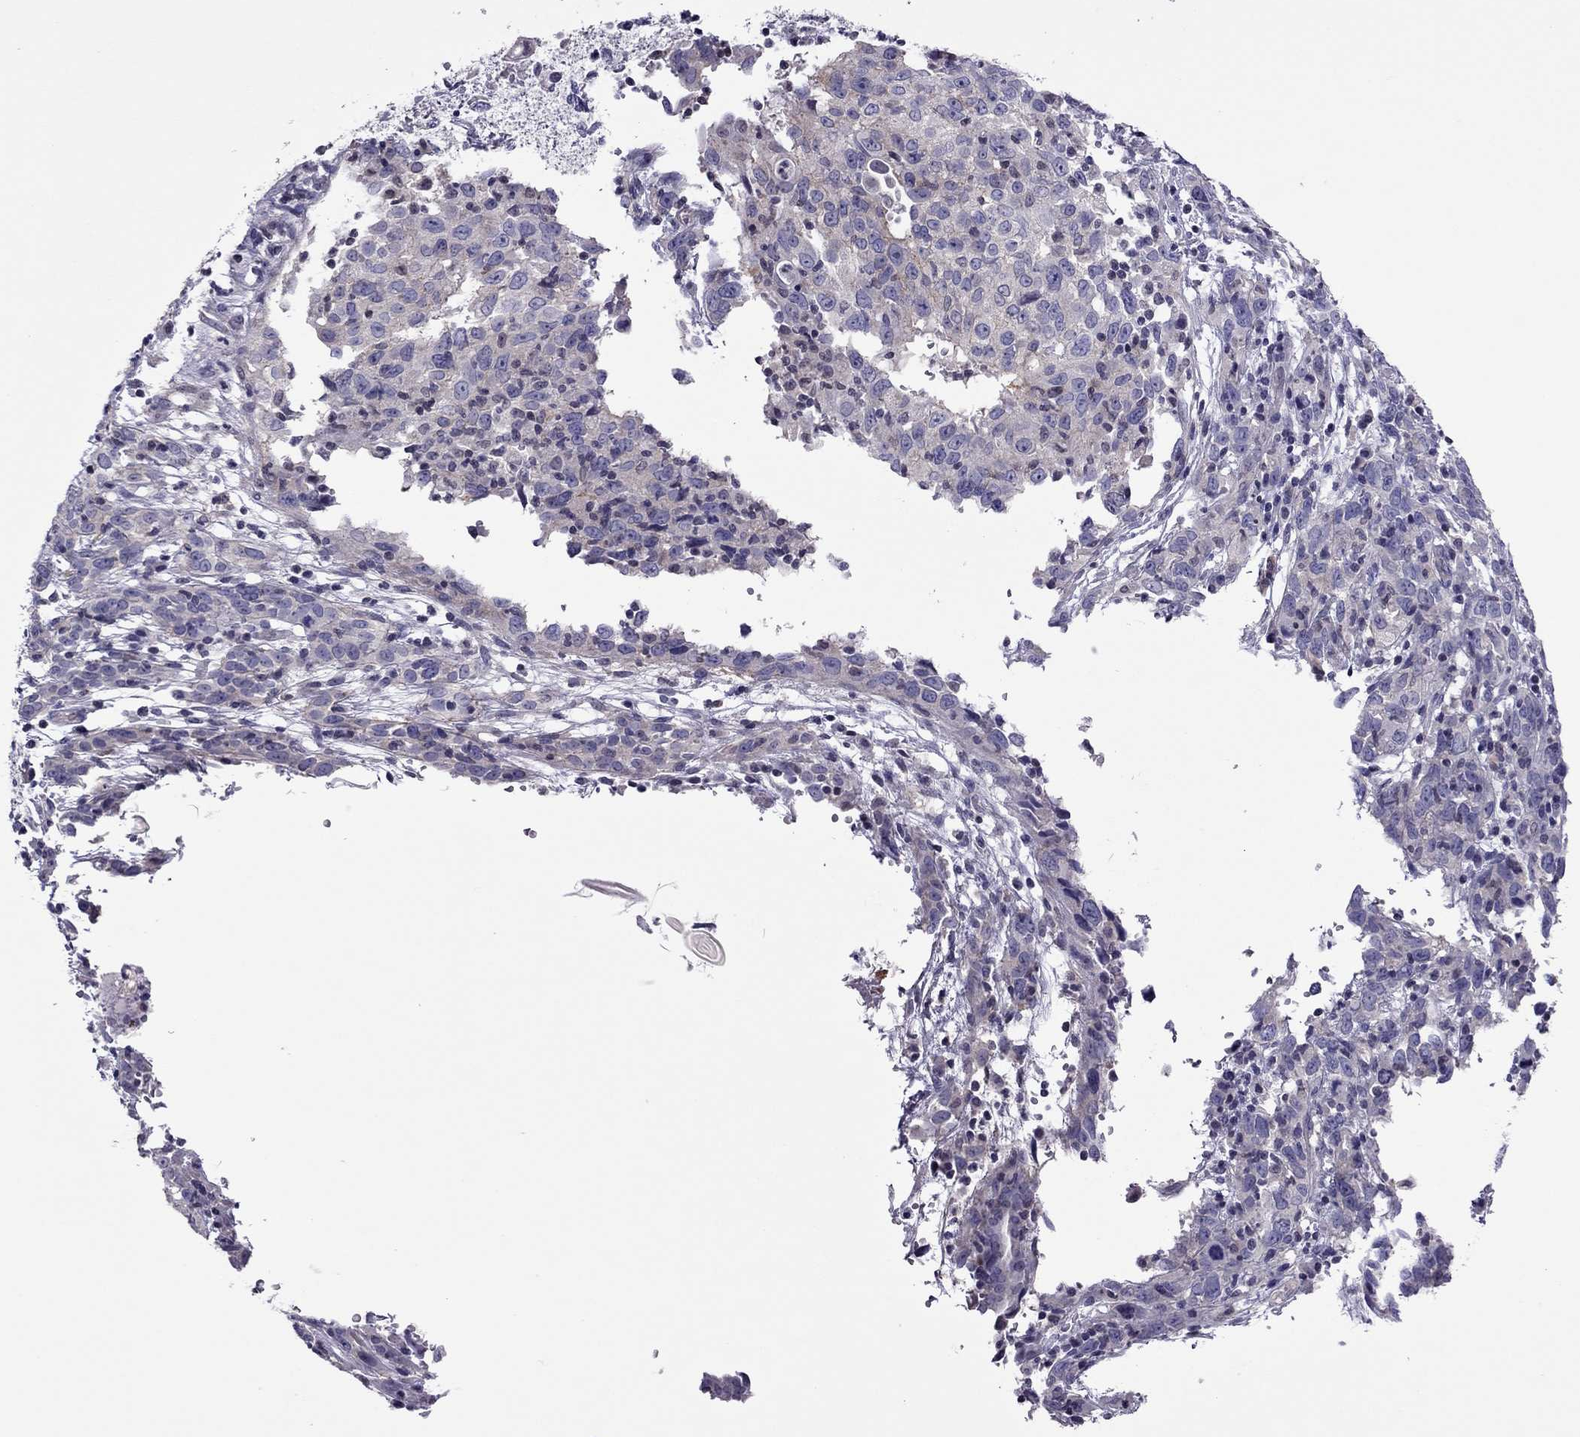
{"staining": {"intensity": "negative", "quantity": "none", "location": "none"}, "tissue": "cervical cancer", "cell_type": "Tumor cells", "image_type": "cancer", "snomed": [{"axis": "morphology", "description": "Adenocarcinoma, NOS"}, {"axis": "topography", "description": "Cervix"}], "caption": "Immunohistochemistry (IHC) of human cervical adenocarcinoma displays no positivity in tumor cells. (Stains: DAB immunohistochemistry (IHC) with hematoxylin counter stain, Microscopy: brightfield microscopy at high magnification).", "gene": "SLC16A8", "patient": {"sex": "female", "age": 40}}